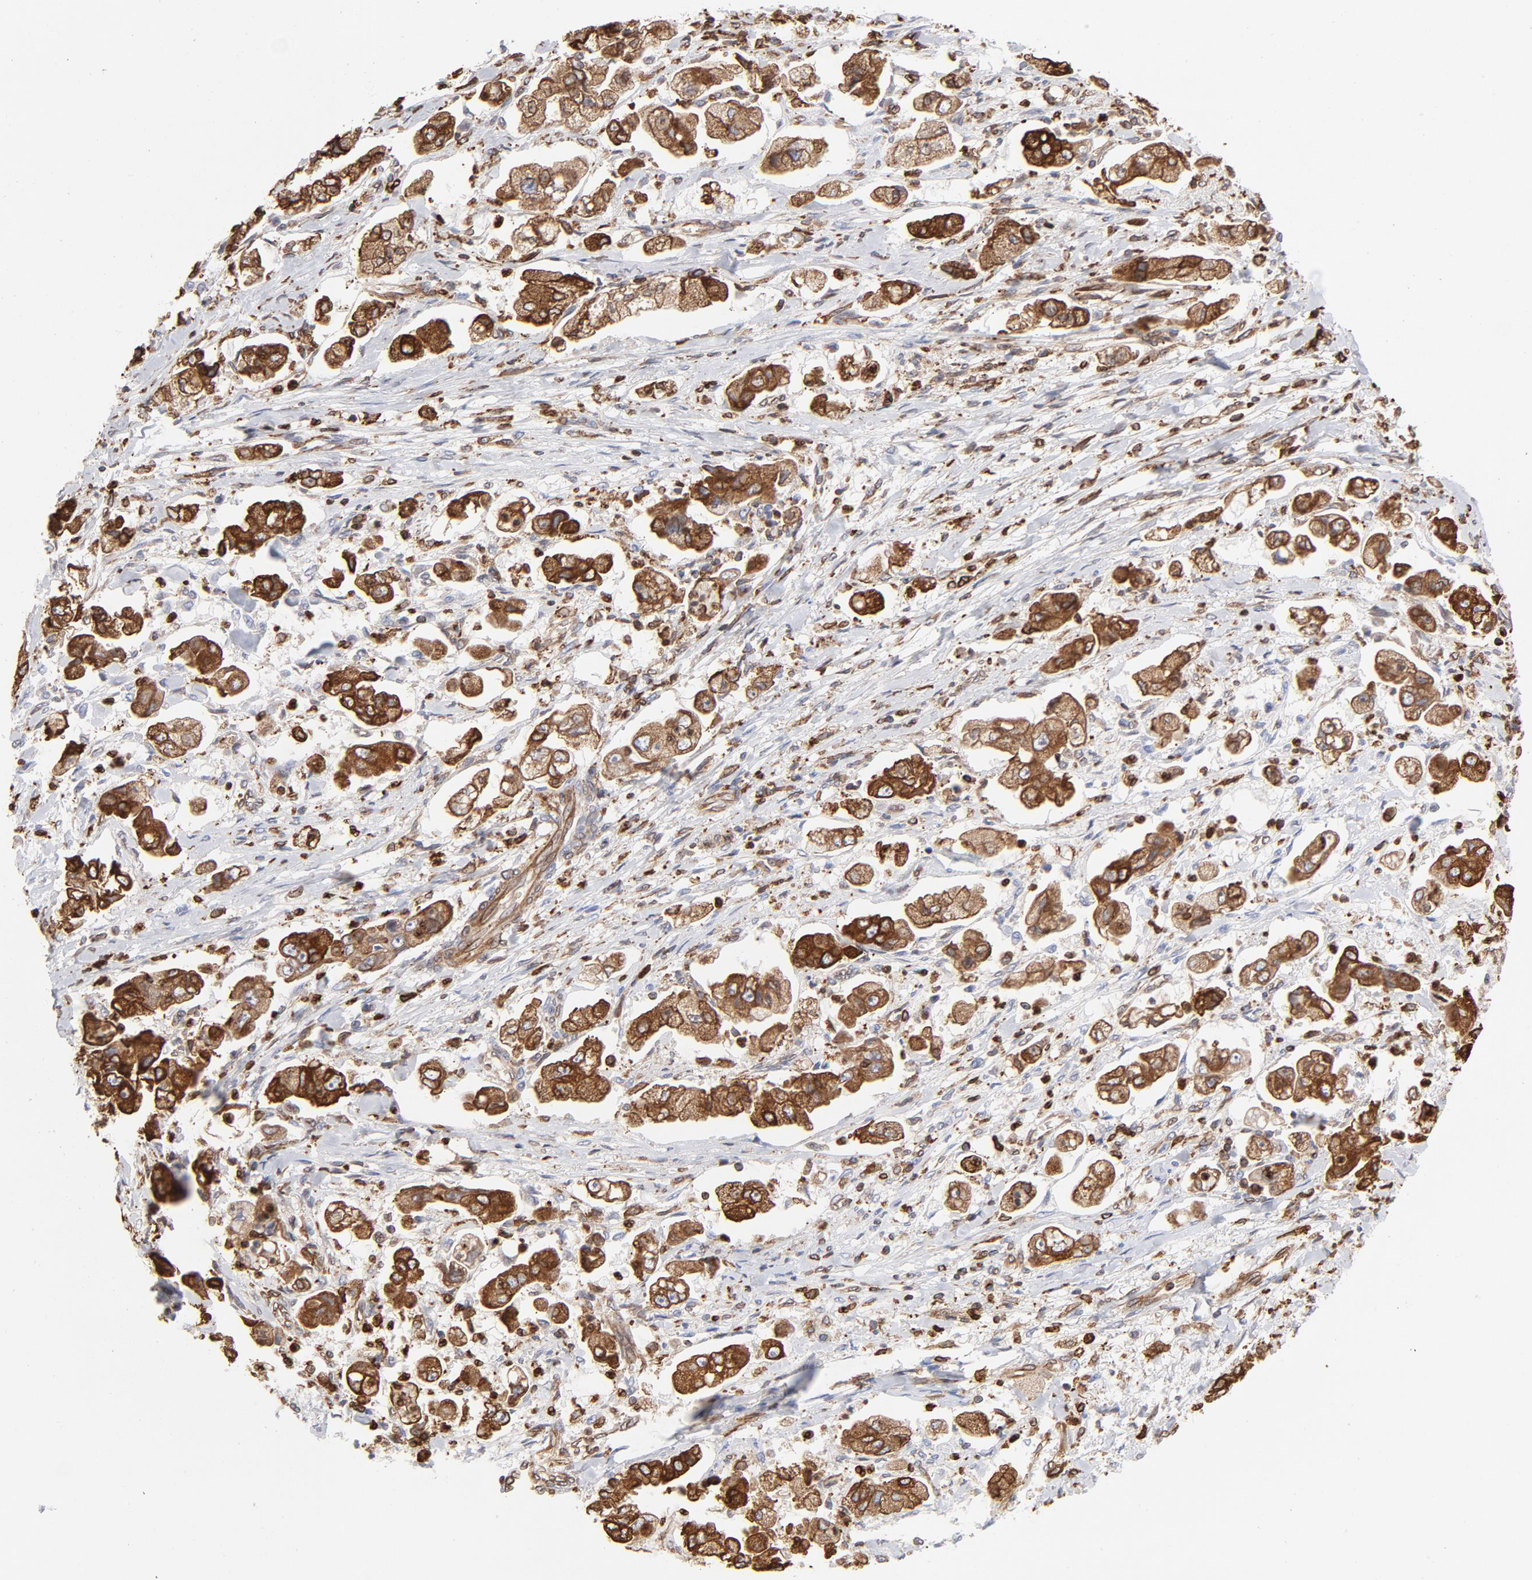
{"staining": {"intensity": "strong", "quantity": ">75%", "location": "cytoplasmic/membranous"}, "tissue": "stomach cancer", "cell_type": "Tumor cells", "image_type": "cancer", "snomed": [{"axis": "morphology", "description": "Adenocarcinoma, NOS"}, {"axis": "topography", "description": "Stomach"}], "caption": "Tumor cells exhibit high levels of strong cytoplasmic/membranous positivity in approximately >75% of cells in human adenocarcinoma (stomach). Immunohistochemistry (ihc) stains the protein of interest in brown and the nuclei are stained blue.", "gene": "CANX", "patient": {"sex": "male", "age": 62}}